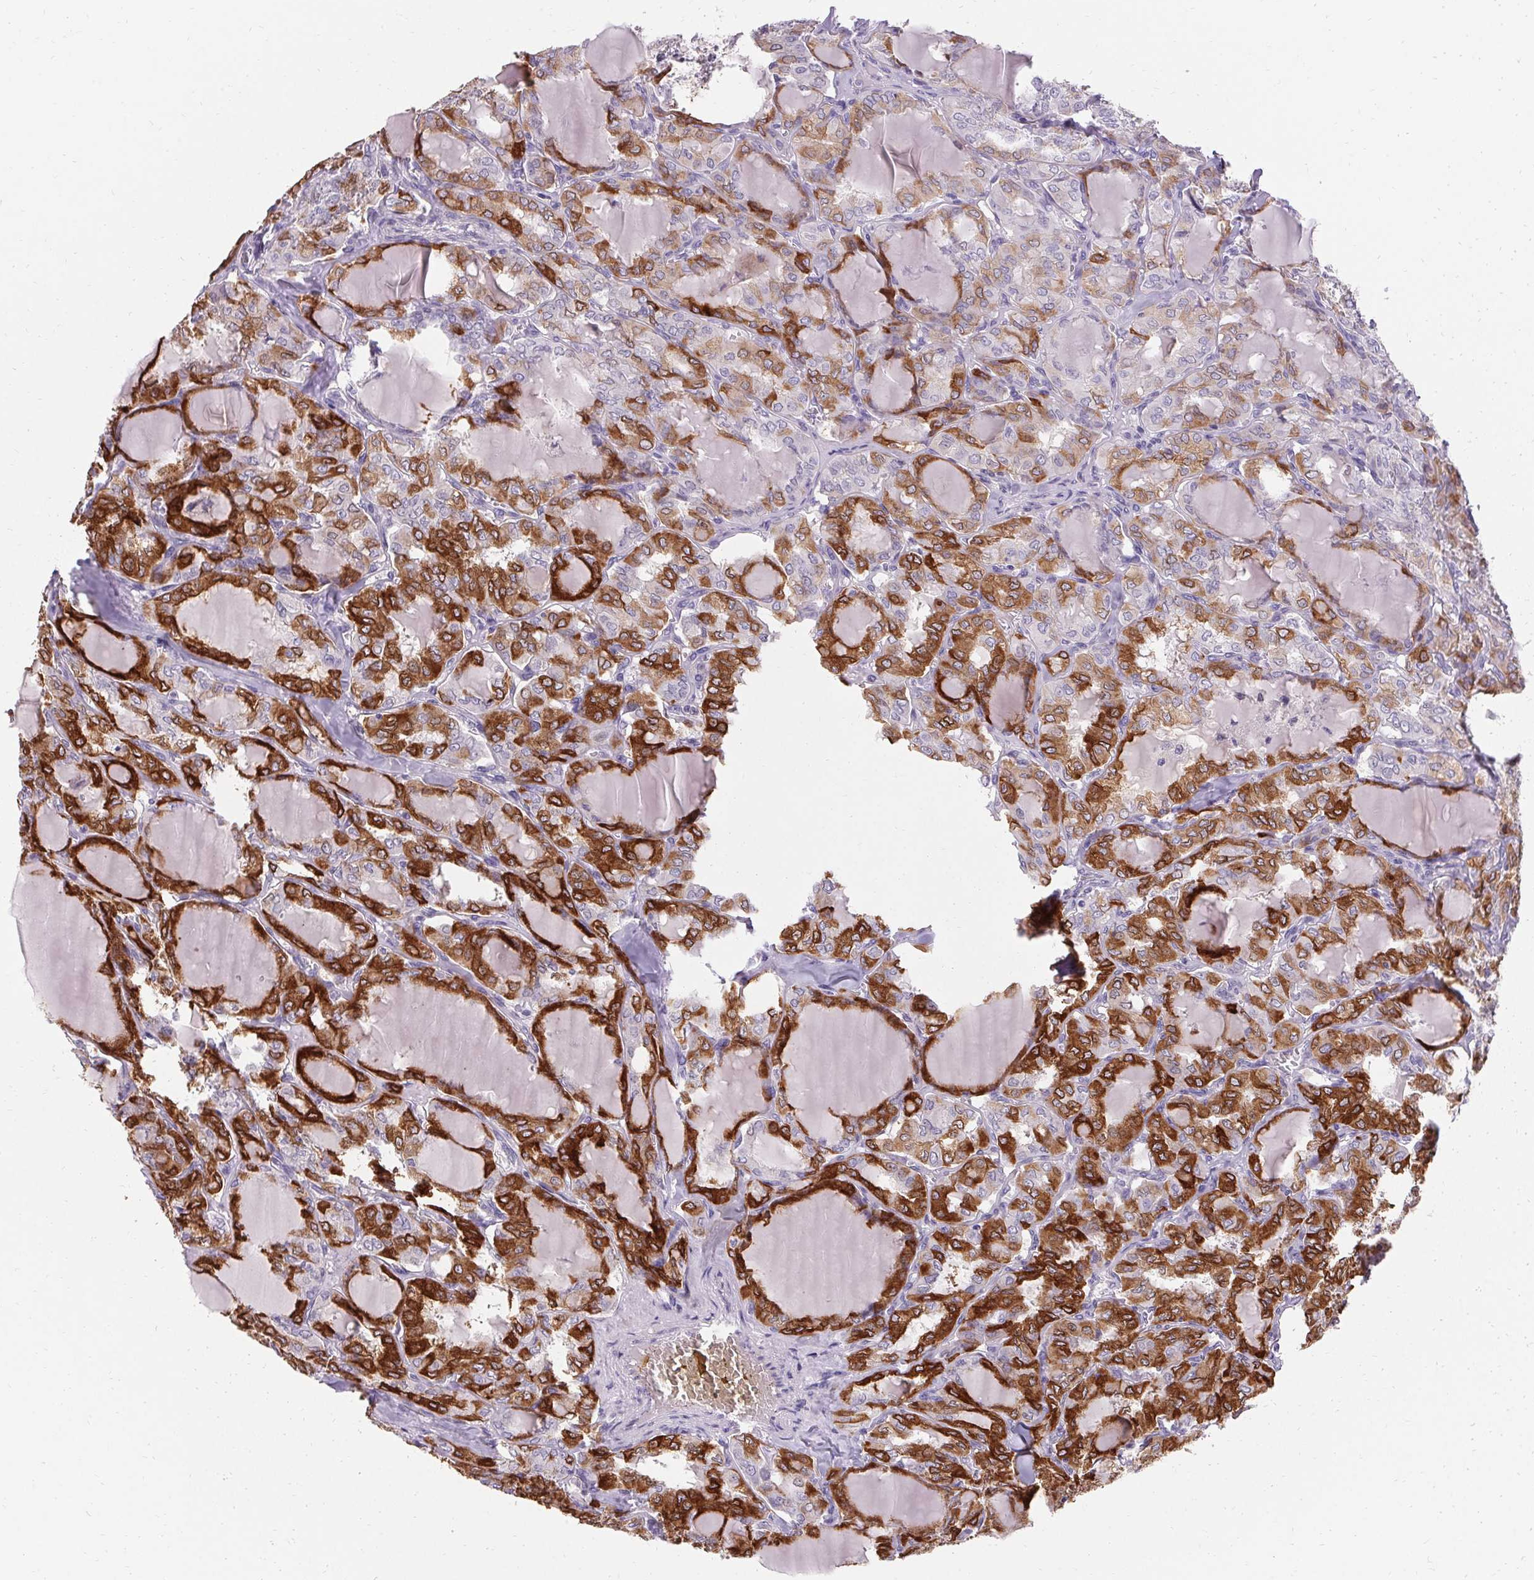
{"staining": {"intensity": "strong", "quantity": ">75%", "location": "cytoplasmic/membranous"}, "tissue": "thyroid cancer", "cell_type": "Tumor cells", "image_type": "cancer", "snomed": [{"axis": "morphology", "description": "Papillary adenocarcinoma, NOS"}, {"axis": "topography", "description": "Thyroid gland"}], "caption": "IHC staining of thyroid papillary adenocarcinoma, which exhibits high levels of strong cytoplasmic/membranous staining in about >75% of tumor cells indicating strong cytoplasmic/membranous protein staining. The staining was performed using DAB (3,3'-diaminobenzidine) (brown) for protein detection and nuclei were counterstained in hematoxylin (blue).", "gene": "HSD17B3", "patient": {"sex": "male", "age": 20}}